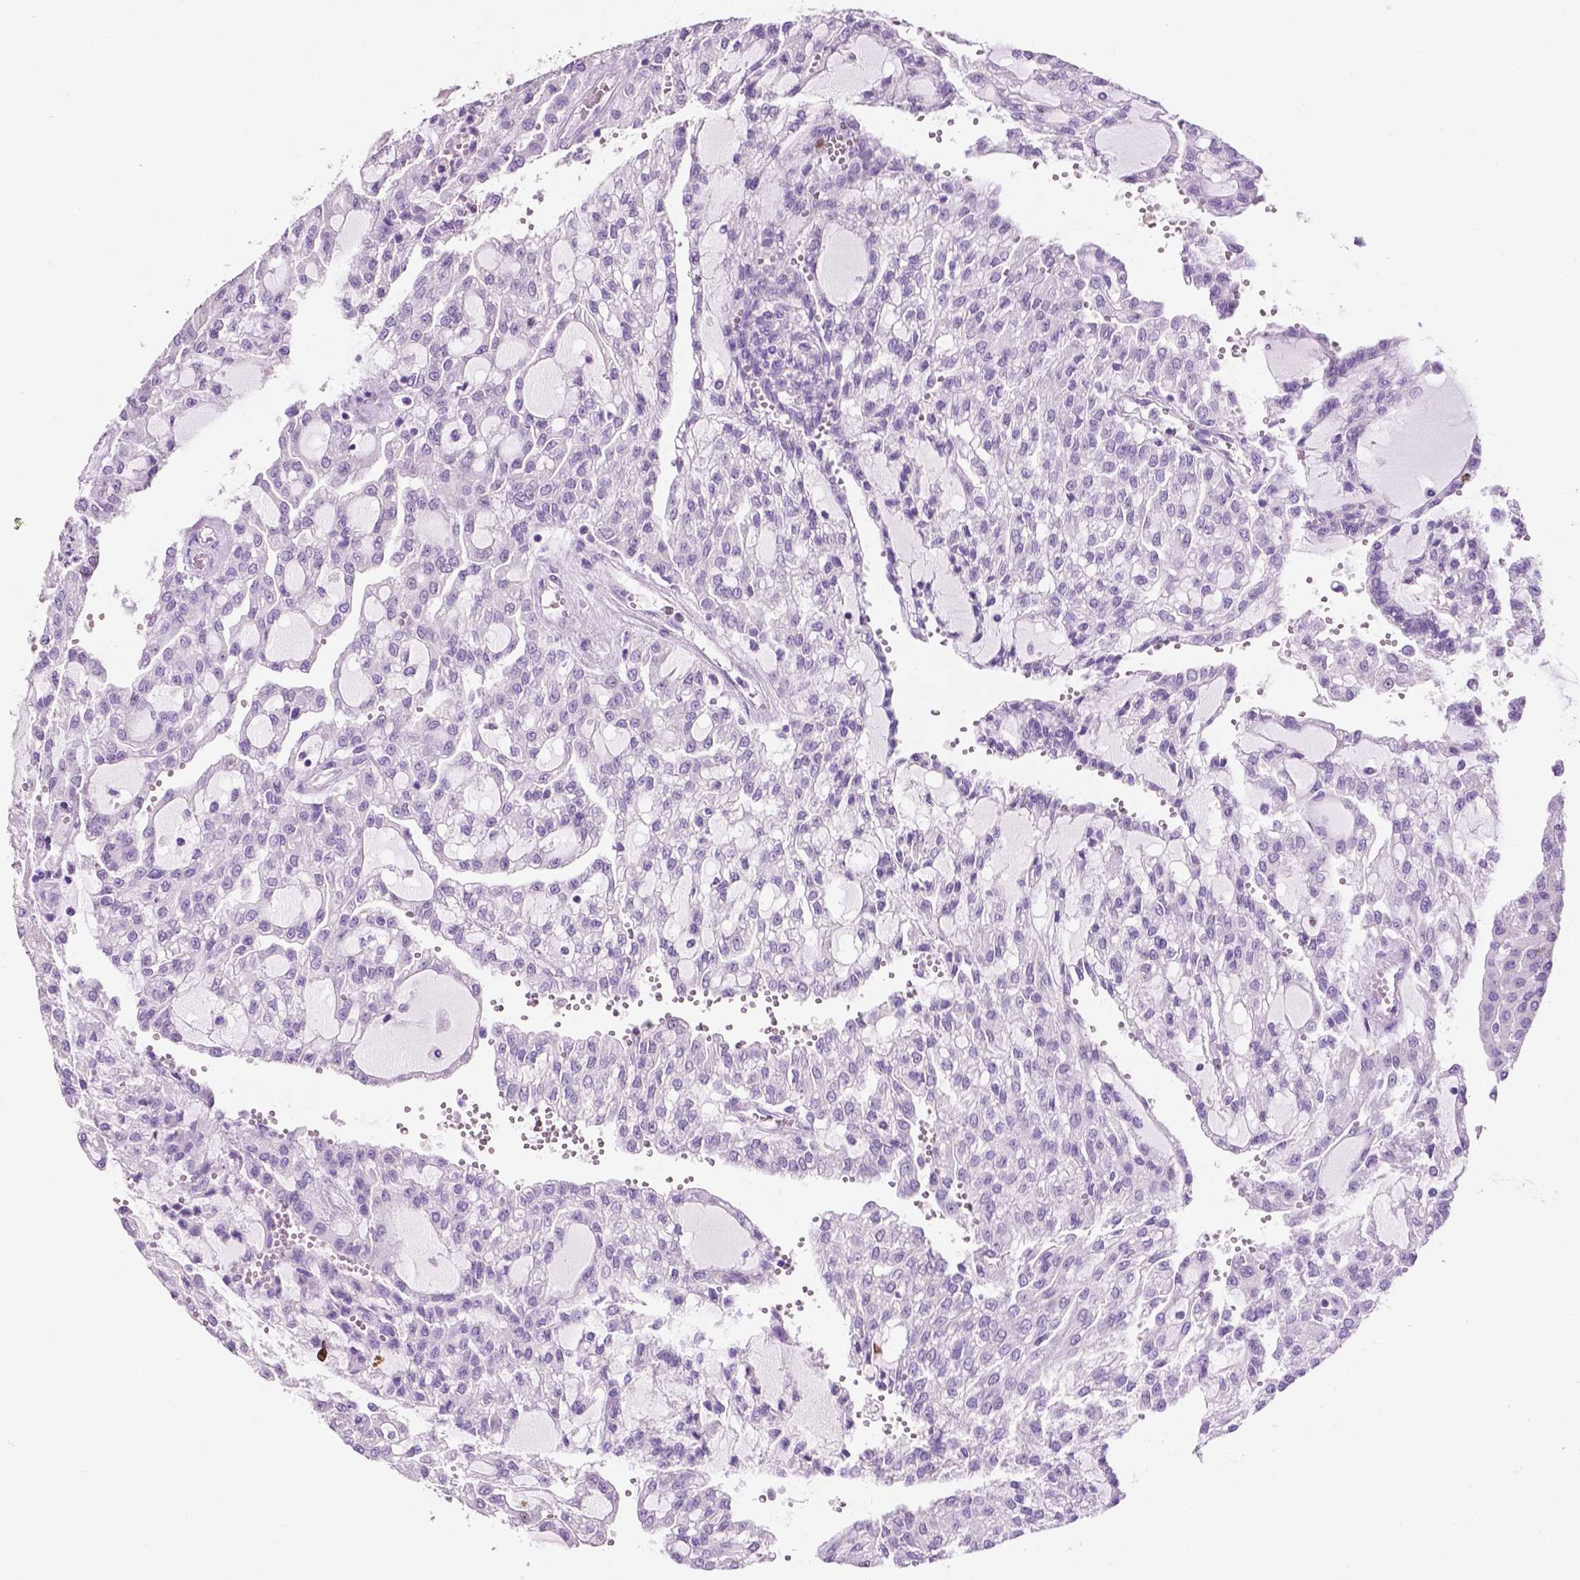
{"staining": {"intensity": "negative", "quantity": "none", "location": "none"}, "tissue": "renal cancer", "cell_type": "Tumor cells", "image_type": "cancer", "snomed": [{"axis": "morphology", "description": "Adenocarcinoma, NOS"}, {"axis": "topography", "description": "Kidney"}], "caption": "Image shows no protein expression in tumor cells of renal cancer tissue.", "gene": "SIAH2", "patient": {"sex": "male", "age": 63}}